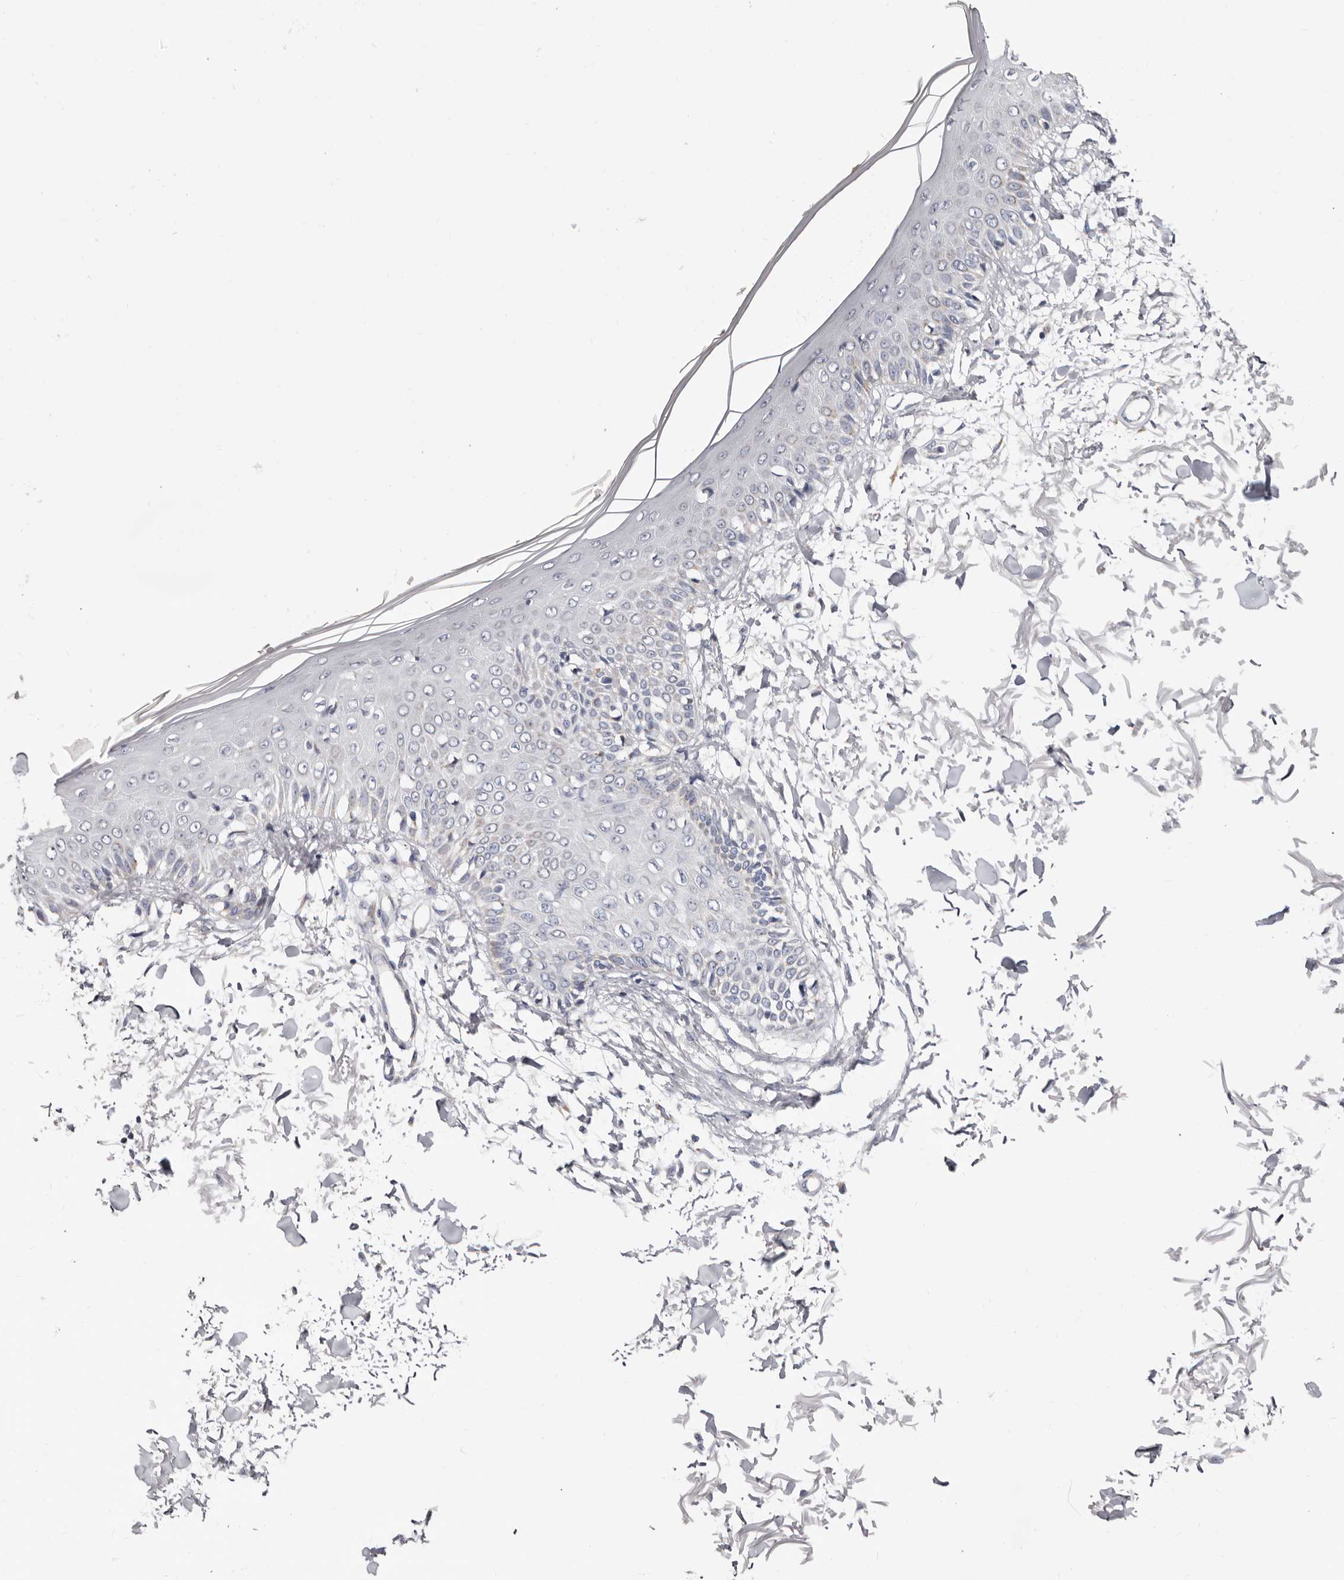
{"staining": {"intensity": "negative", "quantity": "none", "location": "none"}, "tissue": "skin", "cell_type": "Fibroblasts", "image_type": "normal", "snomed": [{"axis": "morphology", "description": "Normal tissue, NOS"}, {"axis": "morphology", "description": "Squamous cell carcinoma, NOS"}, {"axis": "topography", "description": "Skin"}, {"axis": "topography", "description": "Peripheral nerve tissue"}], "caption": "Immunohistochemical staining of unremarkable human skin exhibits no significant positivity in fibroblasts.", "gene": "RSPO2", "patient": {"sex": "male", "age": 83}}